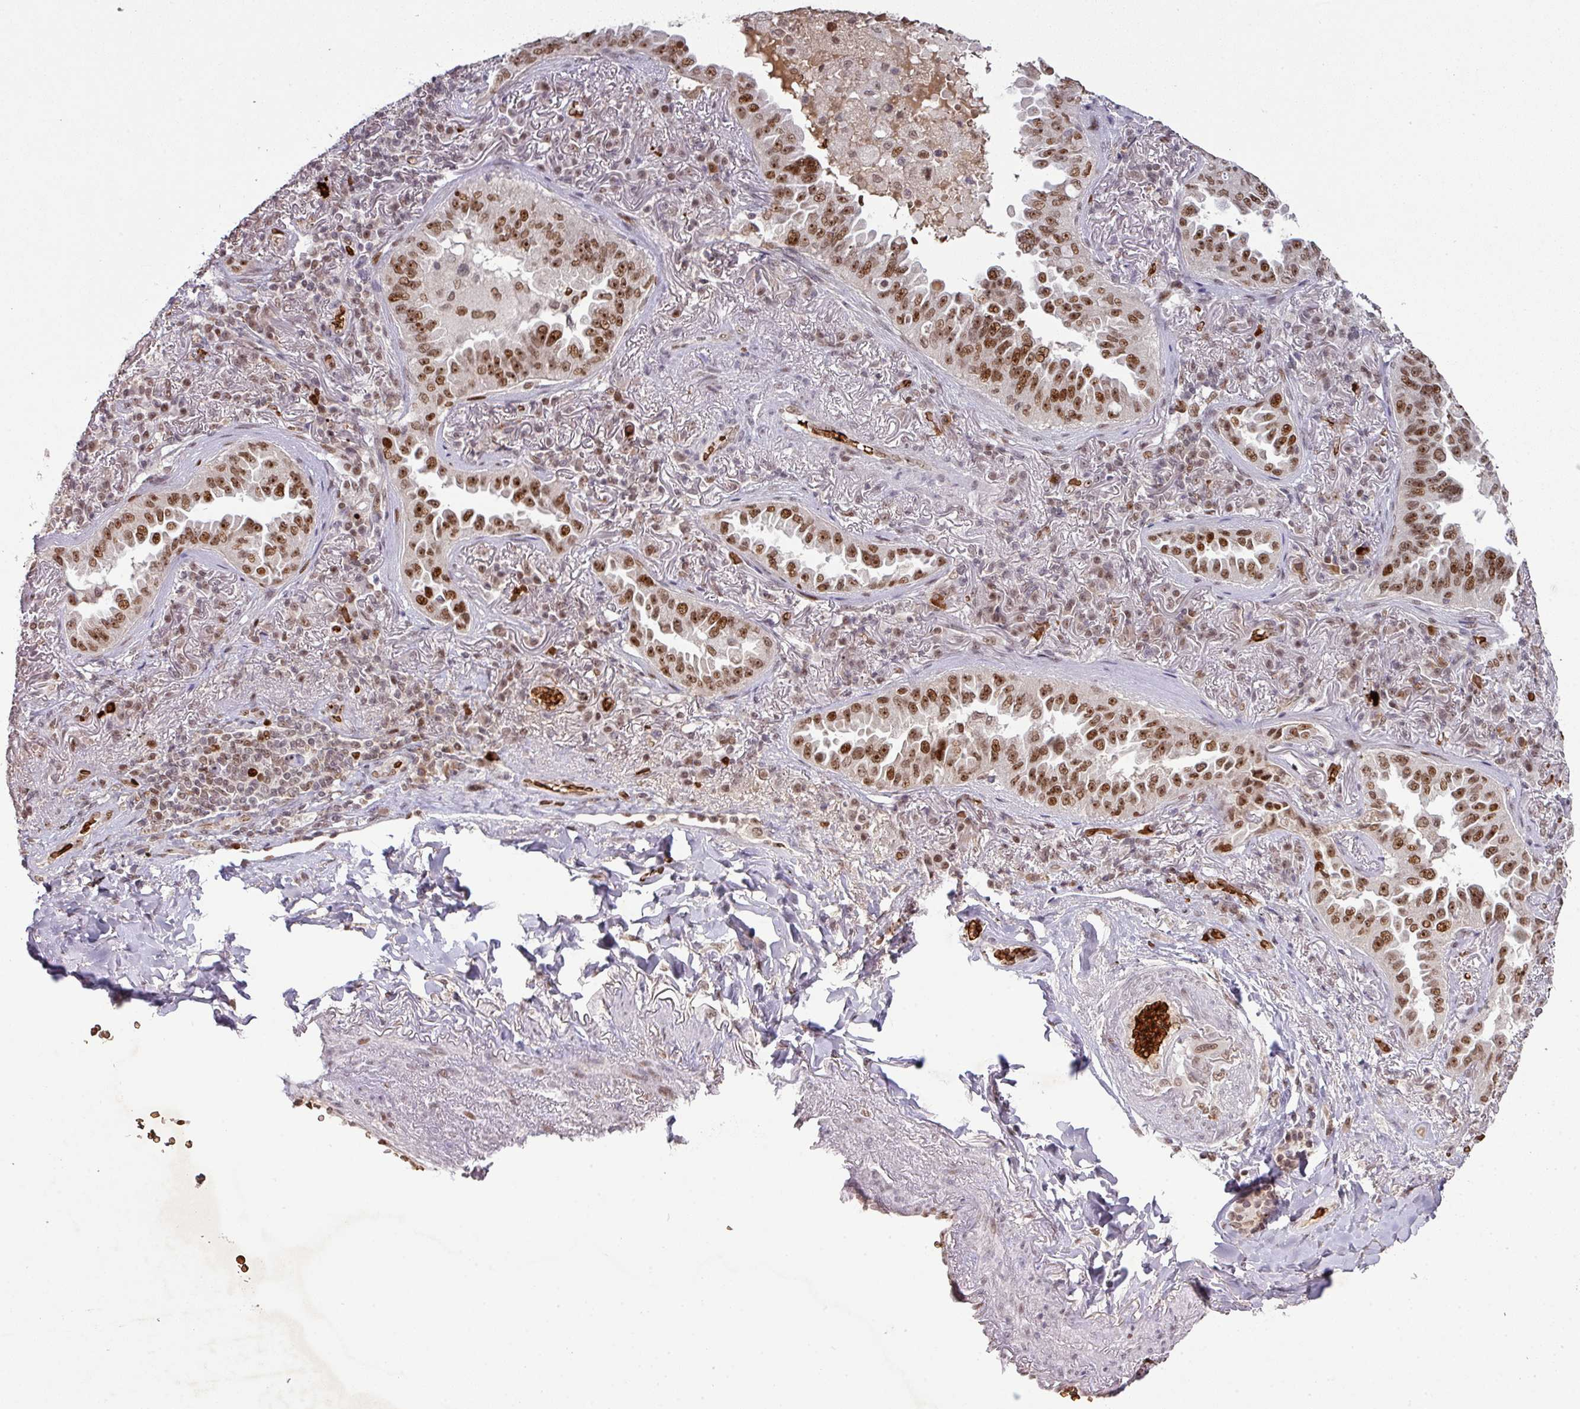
{"staining": {"intensity": "moderate", "quantity": ">75%", "location": "nuclear"}, "tissue": "lung cancer", "cell_type": "Tumor cells", "image_type": "cancer", "snomed": [{"axis": "morphology", "description": "Adenocarcinoma, NOS"}, {"axis": "topography", "description": "Lung"}], "caption": "This photomicrograph displays lung cancer stained with IHC to label a protein in brown. The nuclear of tumor cells show moderate positivity for the protein. Nuclei are counter-stained blue.", "gene": "NEIL1", "patient": {"sex": "female", "age": 69}}